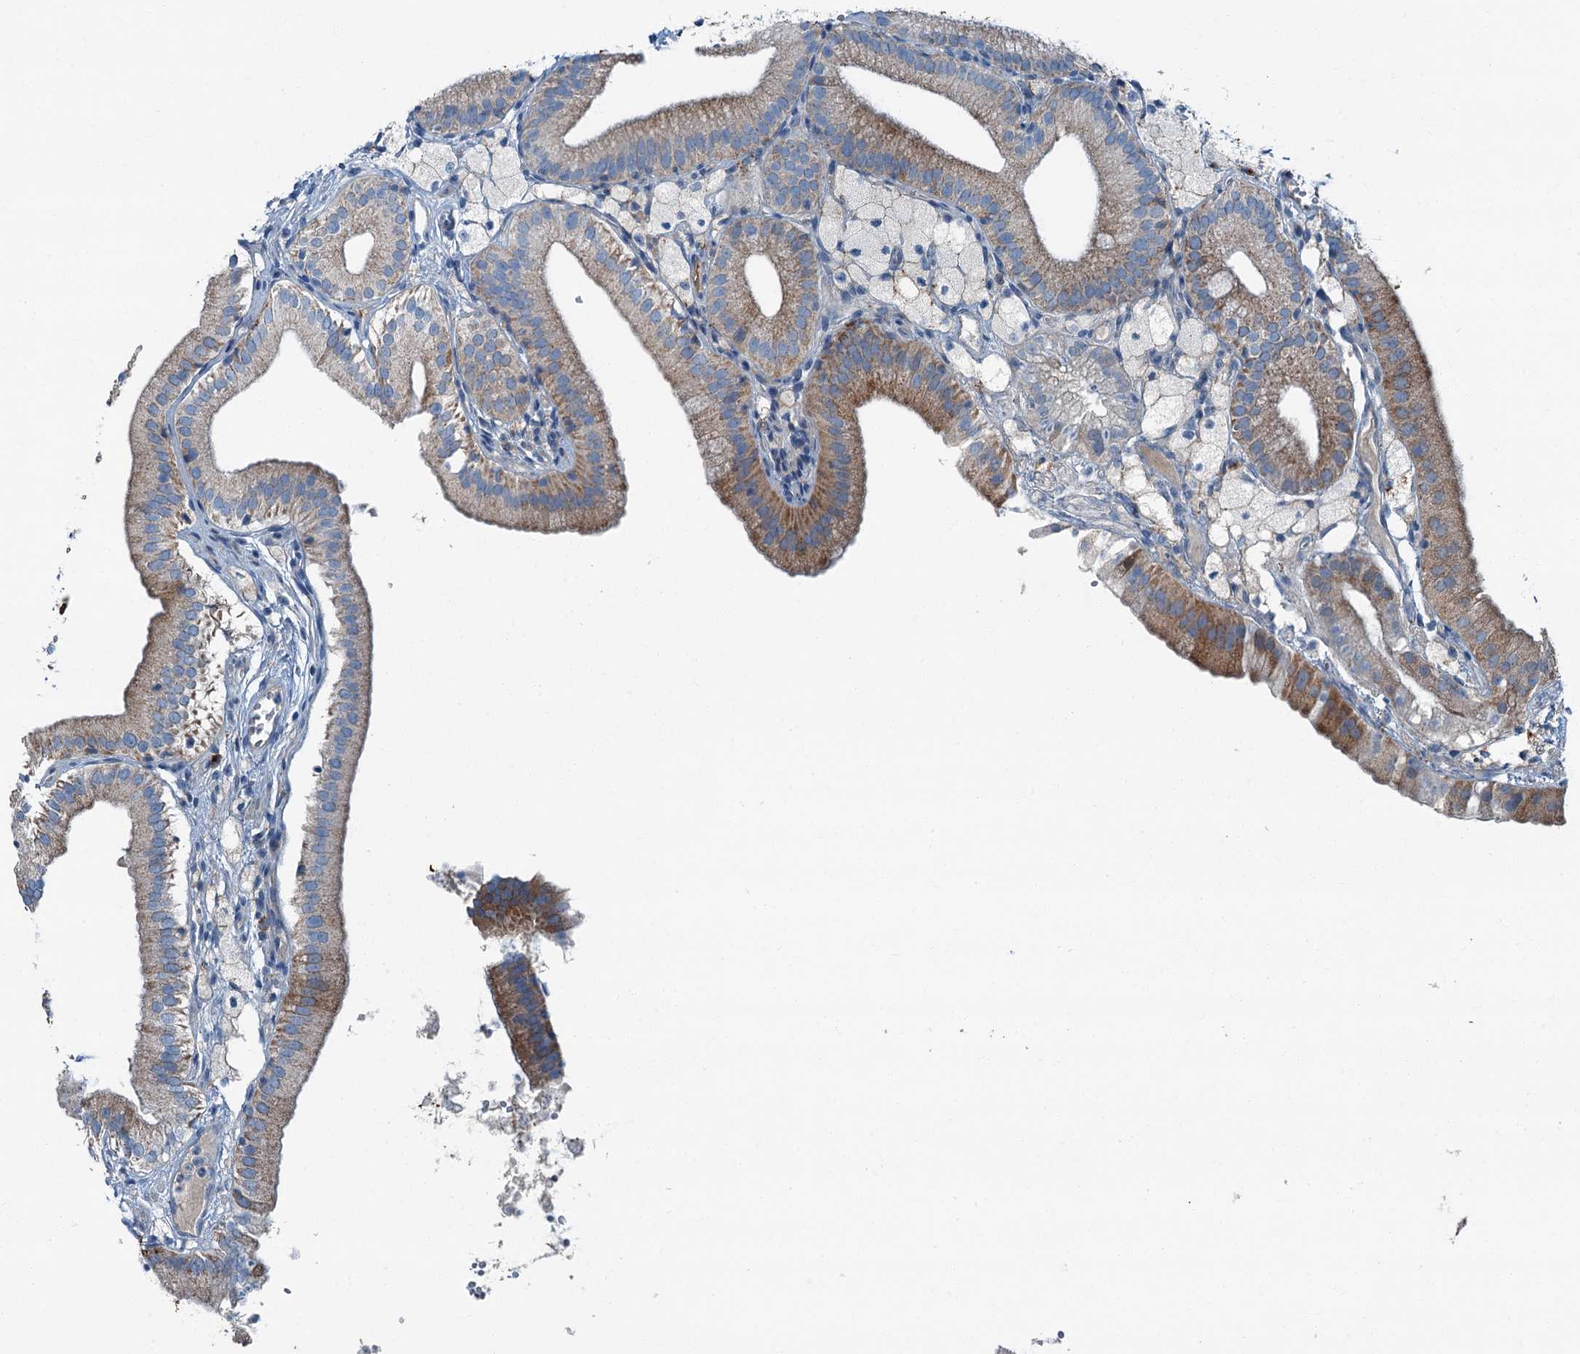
{"staining": {"intensity": "moderate", "quantity": "25%-75%", "location": "cytoplasmic/membranous"}, "tissue": "gallbladder", "cell_type": "Glandular cells", "image_type": "normal", "snomed": [{"axis": "morphology", "description": "Normal tissue, NOS"}, {"axis": "topography", "description": "Gallbladder"}], "caption": "Gallbladder stained with DAB IHC reveals medium levels of moderate cytoplasmic/membranous expression in approximately 25%-75% of glandular cells. The staining was performed using DAB (3,3'-diaminobenzidine), with brown indicating positive protein expression. Nuclei are stained blue with hematoxylin.", "gene": "AXL", "patient": {"sex": "male", "age": 55}}